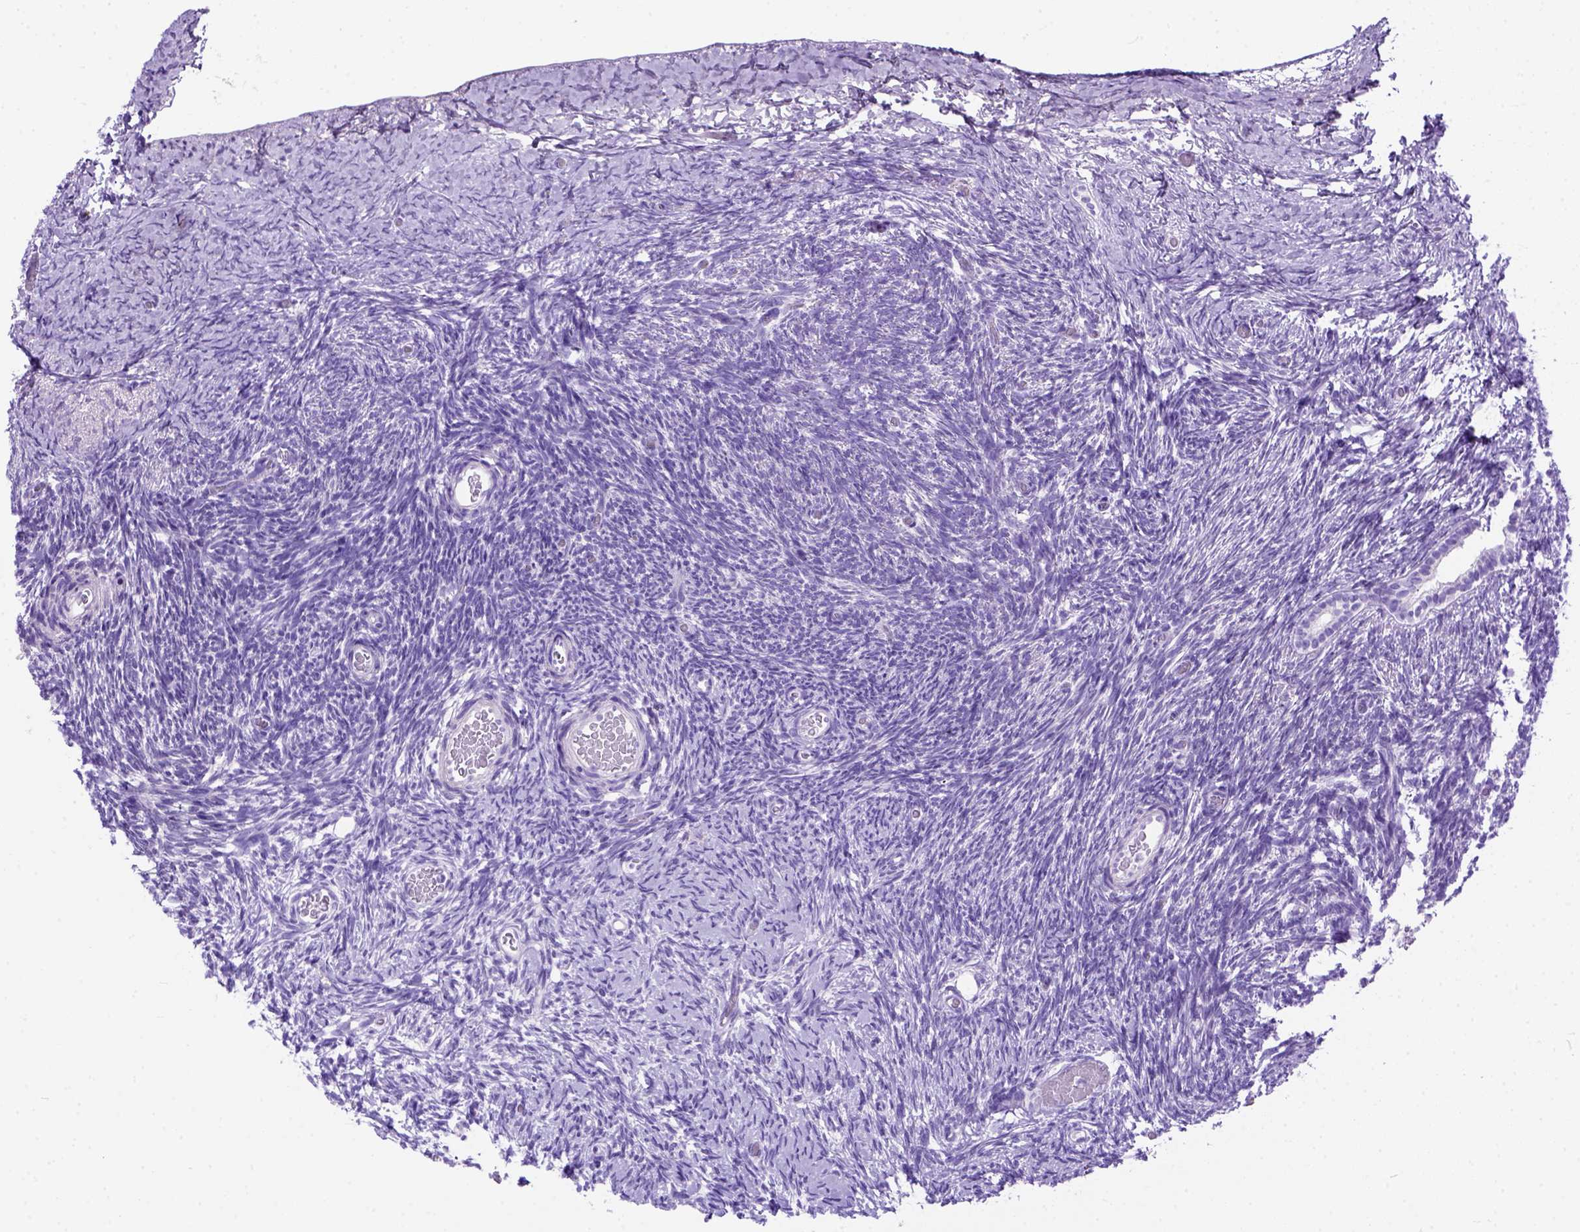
{"staining": {"intensity": "negative", "quantity": "none", "location": "none"}, "tissue": "ovary", "cell_type": "Follicle cells", "image_type": "normal", "snomed": [{"axis": "morphology", "description": "Normal tissue, NOS"}, {"axis": "topography", "description": "Ovary"}], "caption": "IHC histopathology image of normal ovary: ovary stained with DAB exhibits no significant protein expression in follicle cells. (DAB immunohistochemistry with hematoxylin counter stain).", "gene": "ODAD3", "patient": {"sex": "female", "age": 39}}